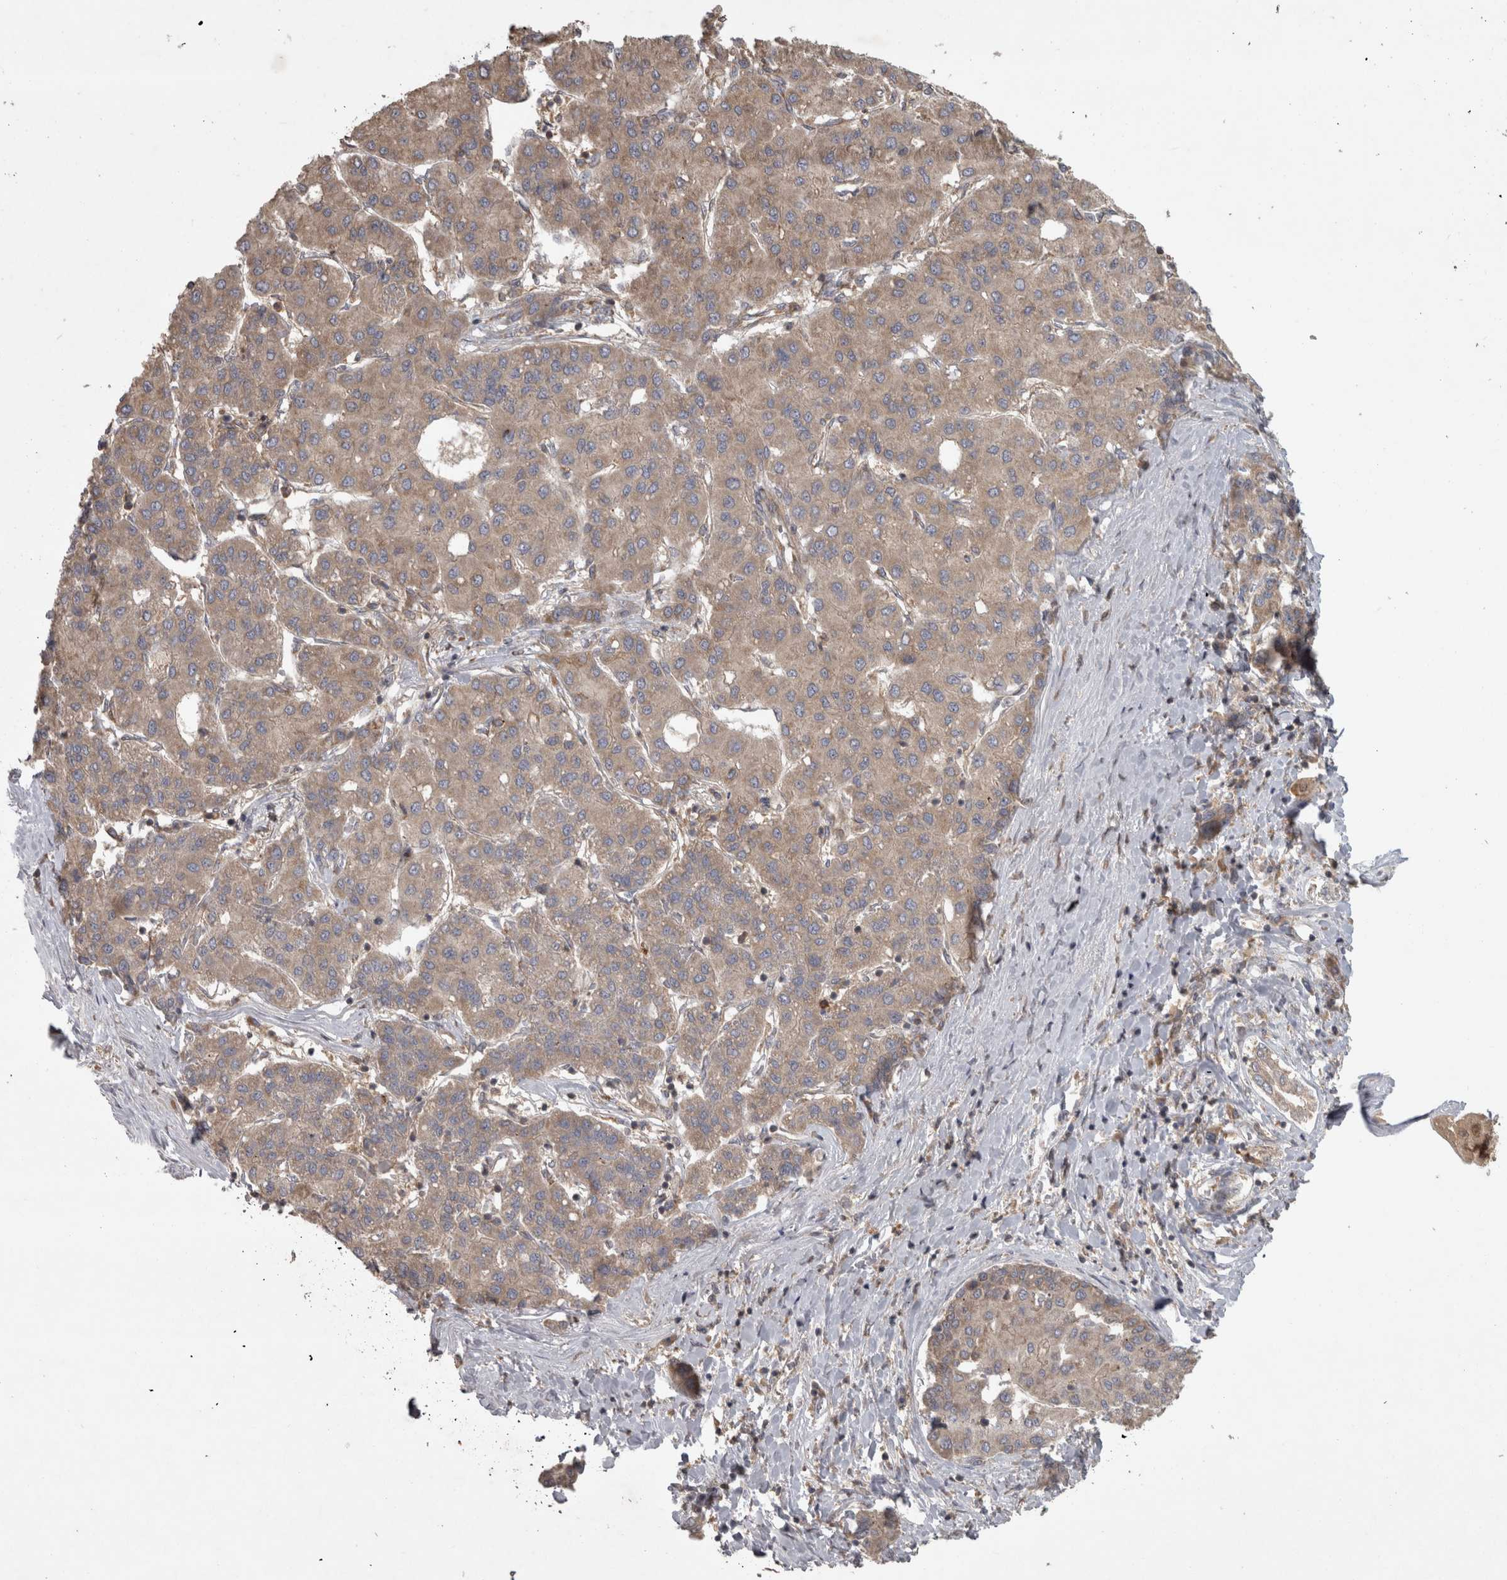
{"staining": {"intensity": "weak", "quantity": ">75%", "location": "cytoplasmic/membranous"}, "tissue": "liver cancer", "cell_type": "Tumor cells", "image_type": "cancer", "snomed": [{"axis": "morphology", "description": "Carcinoma, Hepatocellular, NOS"}, {"axis": "topography", "description": "Liver"}], "caption": "Immunohistochemistry (IHC) histopathology image of liver cancer stained for a protein (brown), which shows low levels of weak cytoplasmic/membranous staining in about >75% of tumor cells.", "gene": "MICU3", "patient": {"sex": "male", "age": 65}}